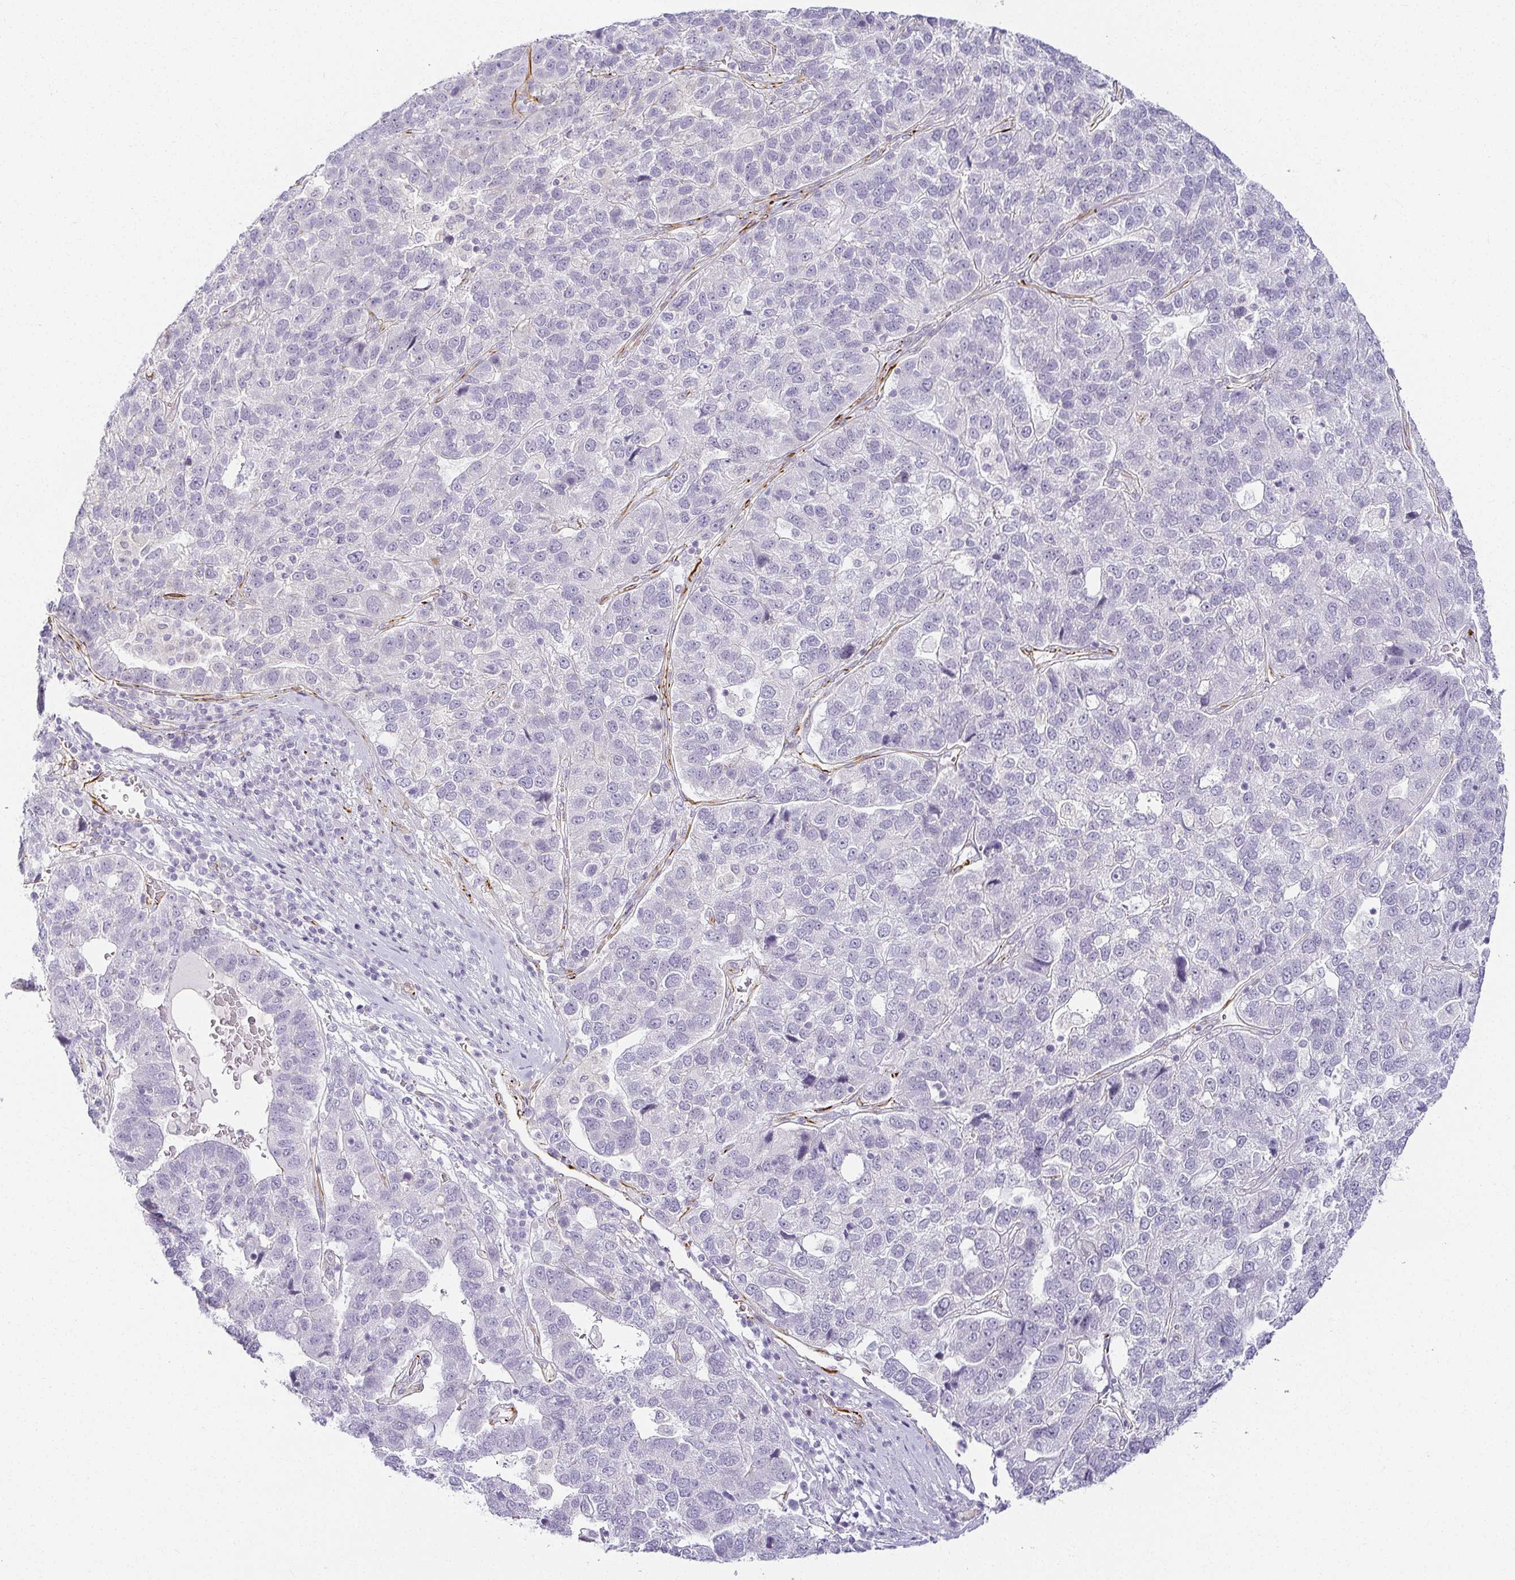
{"staining": {"intensity": "negative", "quantity": "none", "location": "none"}, "tissue": "pancreatic cancer", "cell_type": "Tumor cells", "image_type": "cancer", "snomed": [{"axis": "morphology", "description": "Adenocarcinoma, NOS"}, {"axis": "topography", "description": "Pancreas"}], "caption": "The image reveals no staining of tumor cells in pancreatic cancer (adenocarcinoma). Nuclei are stained in blue.", "gene": "ACAN", "patient": {"sex": "female", "age": 61}}